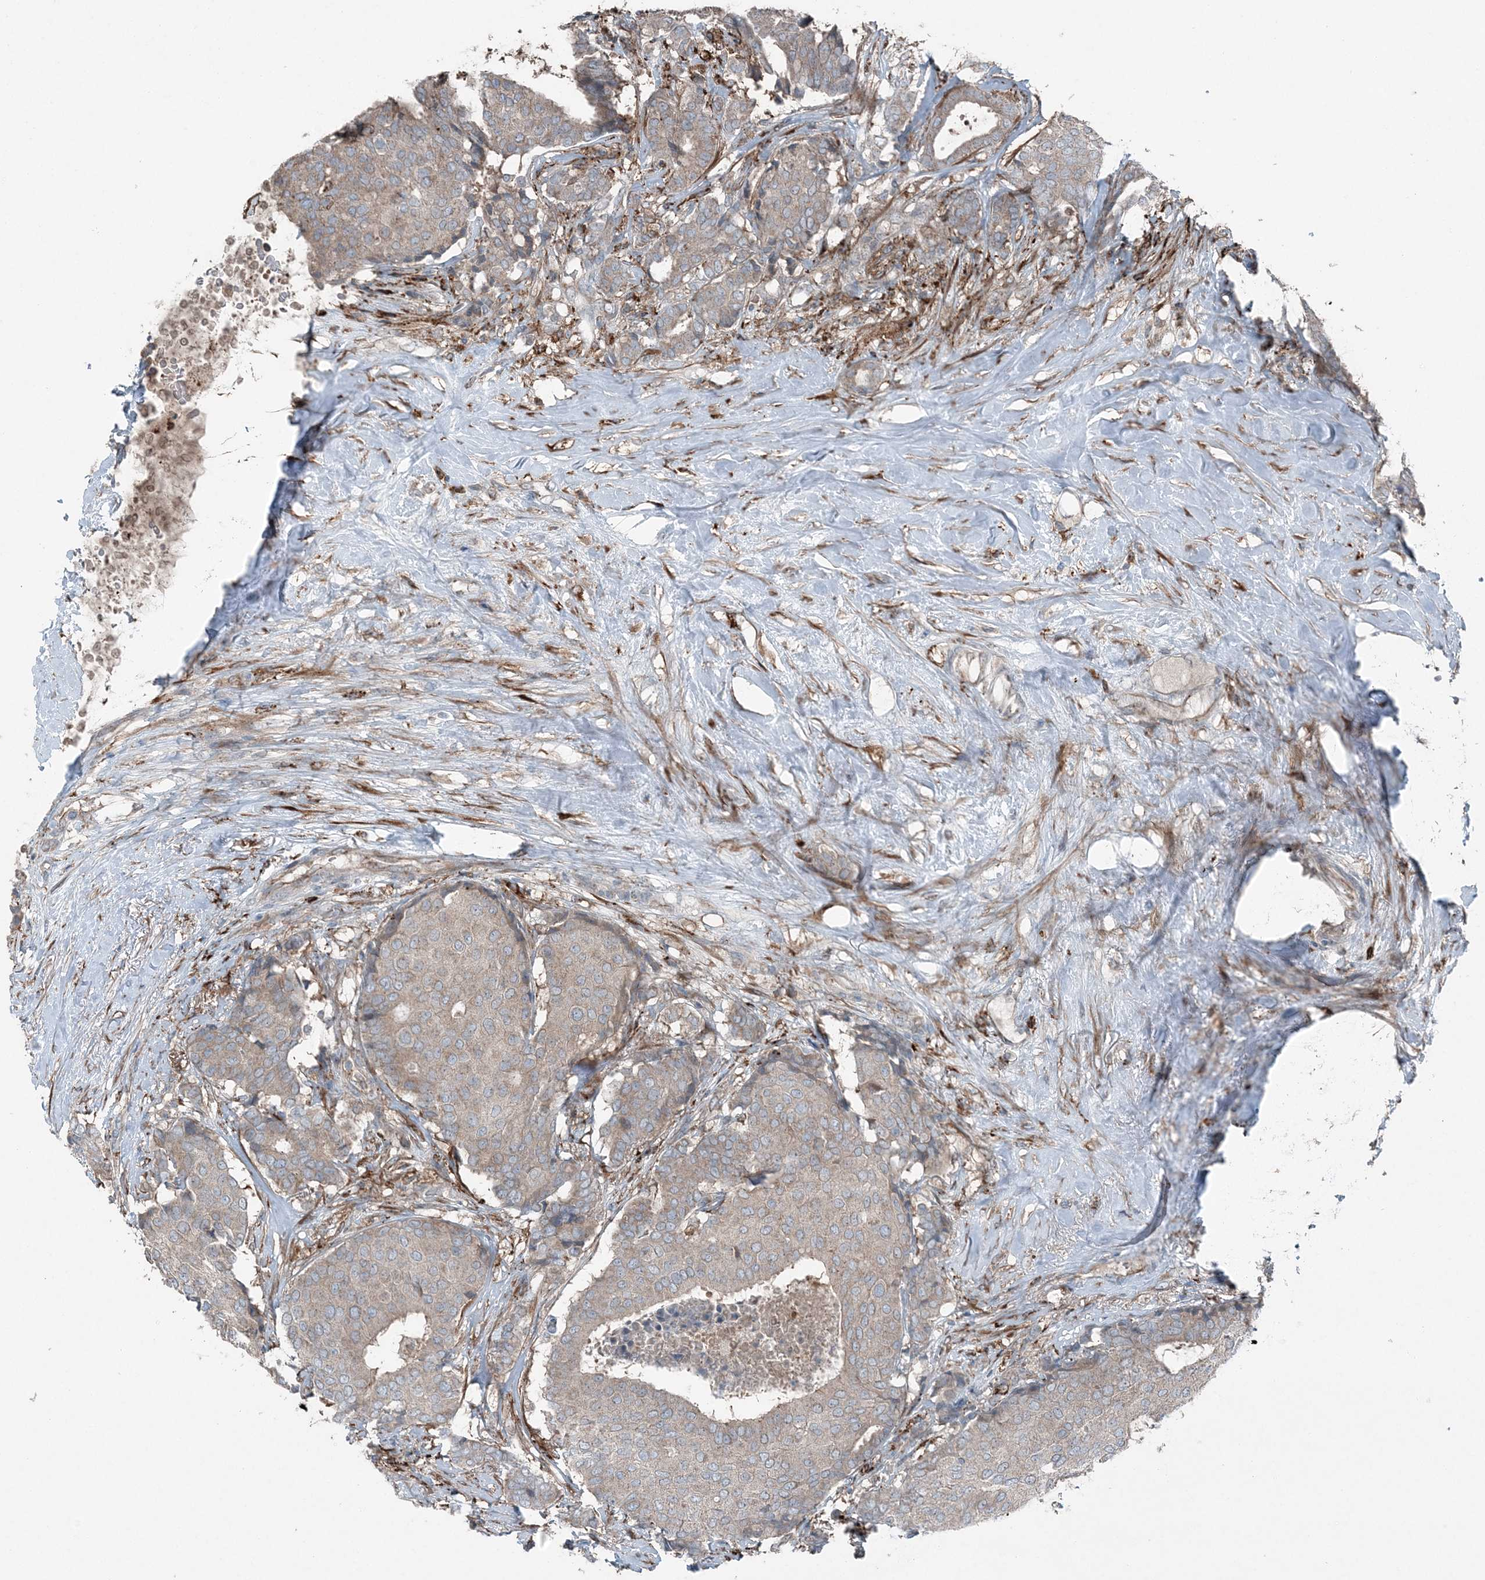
{"staining": {"intensity": "weak", "quantity": ">75%", "location": "cytoplasmic/membranous"}, "tissue": "breast cancer", "cell_type": "Tumor cells", "image_type": "cancer", "snomed": [{"axis": "morphology", "description": "Duct carcinoma"}, {"axis": "topography", "description": "Breast"}], "caption": "Immunohistochemistry (IHC) micrograph of breast cancer (intraductal carcinoma) stained for a protein (brown), which demonstrates low levels of weak cytoplasmic/membranous staining in about >75% of tumor cells.", "gene": "KY", "patient": {"sex": "female", "age": 75}}